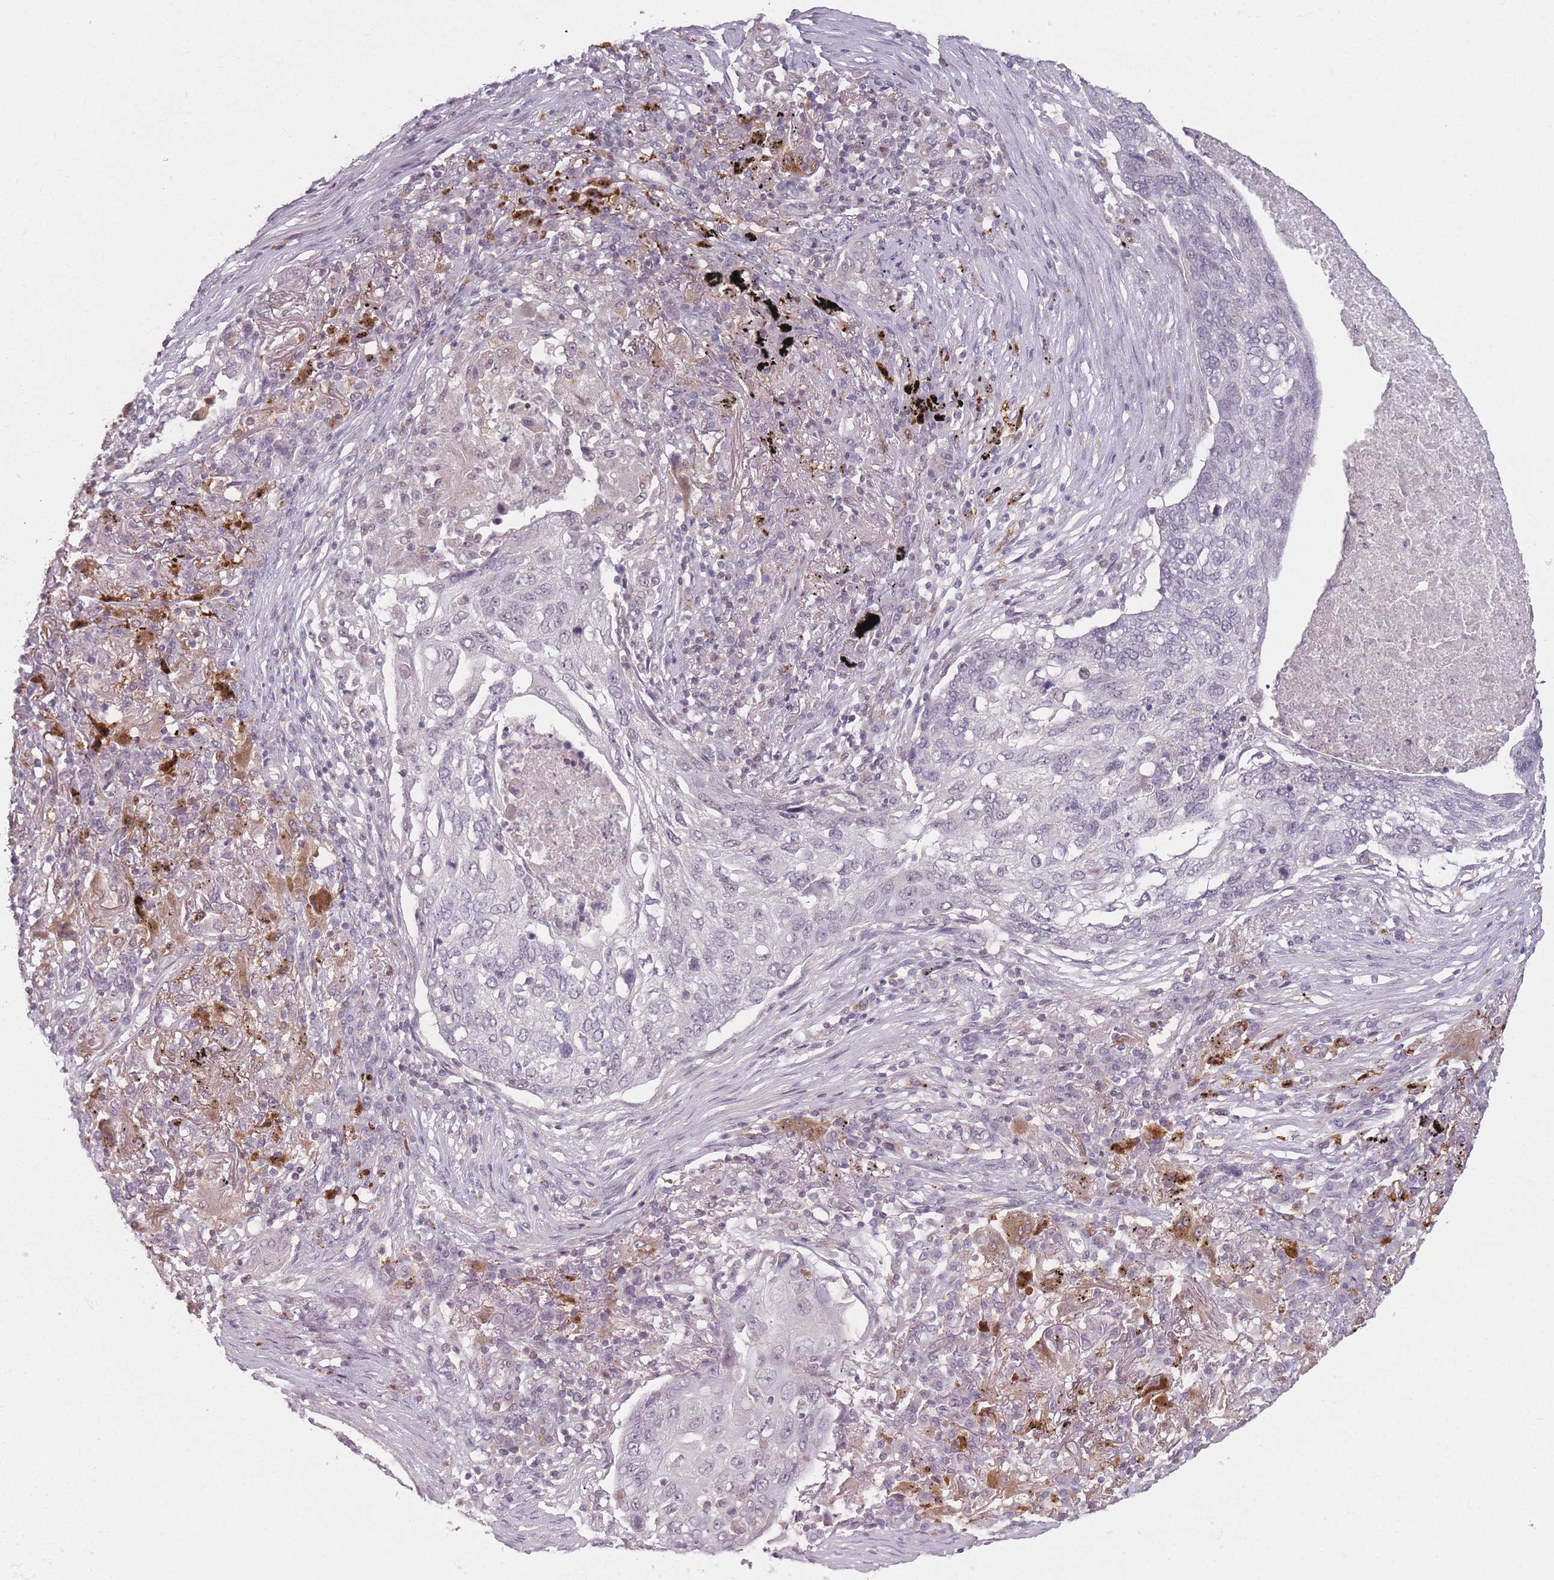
{"staining": {"intensity": "negative", "quantity": "none", "location": "none"}, "tissue": "lung cancer", "cell_type": "Tumor cells", "image_type": "cancer", "snomed": [{"axis": "morphology", "description": "Squamous cell carcinoma, NOS"}, {"axis": "topography", "description": "Lung"}], "caption": "High power microscopy image of an immunohistochemistry micrograph of squamous cell carcinoma (lung), revealing no significant staining in tumor cells.", "gene": "OR10C1", "patient": {"sex": "female", "age": 63}}